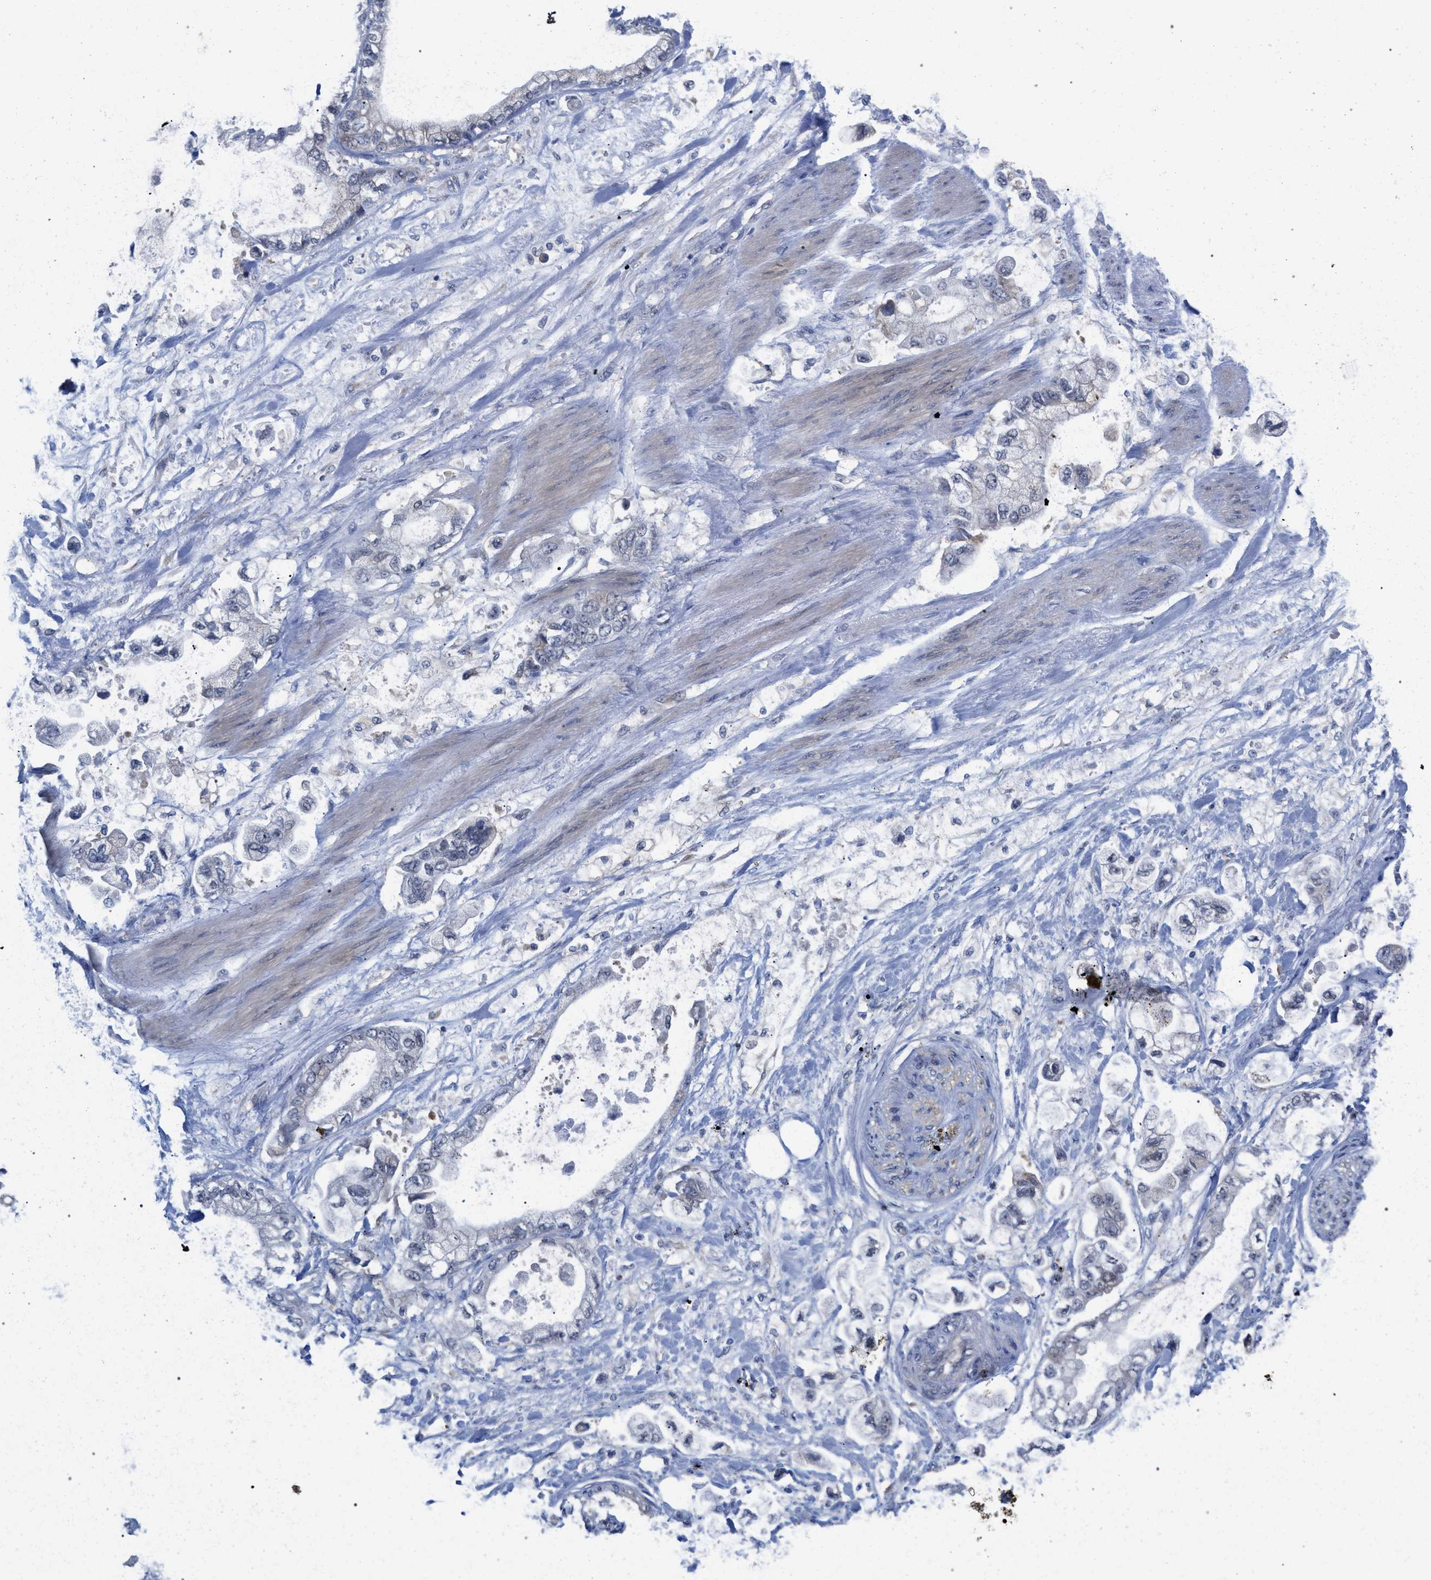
{"staining": {"intensity": "negative", "quantity": "none", "location": "none"}, "tissue": "stomach cancer", "cell_type": "Tumor cells", "image_type": "cancer", "snomed": [{"axis": "morphology", "description": "Normal tissue, NOS"}, {"axis": "morphology", "description": "Adenocarcinoma, NOS"}, {"axis": "topography", "description": "Stomach"}], "caption": "High magnification brightfield microscopy of stomach cancer (adenocarcinoma) stained with DAB (3,3'-diaminobenzidine) (brown) and counterstained with hematoxylin (blue): tumor cells show no significant expression.", "gene": "FHOD3", "patient": {"sex": "male", "age": 62}}